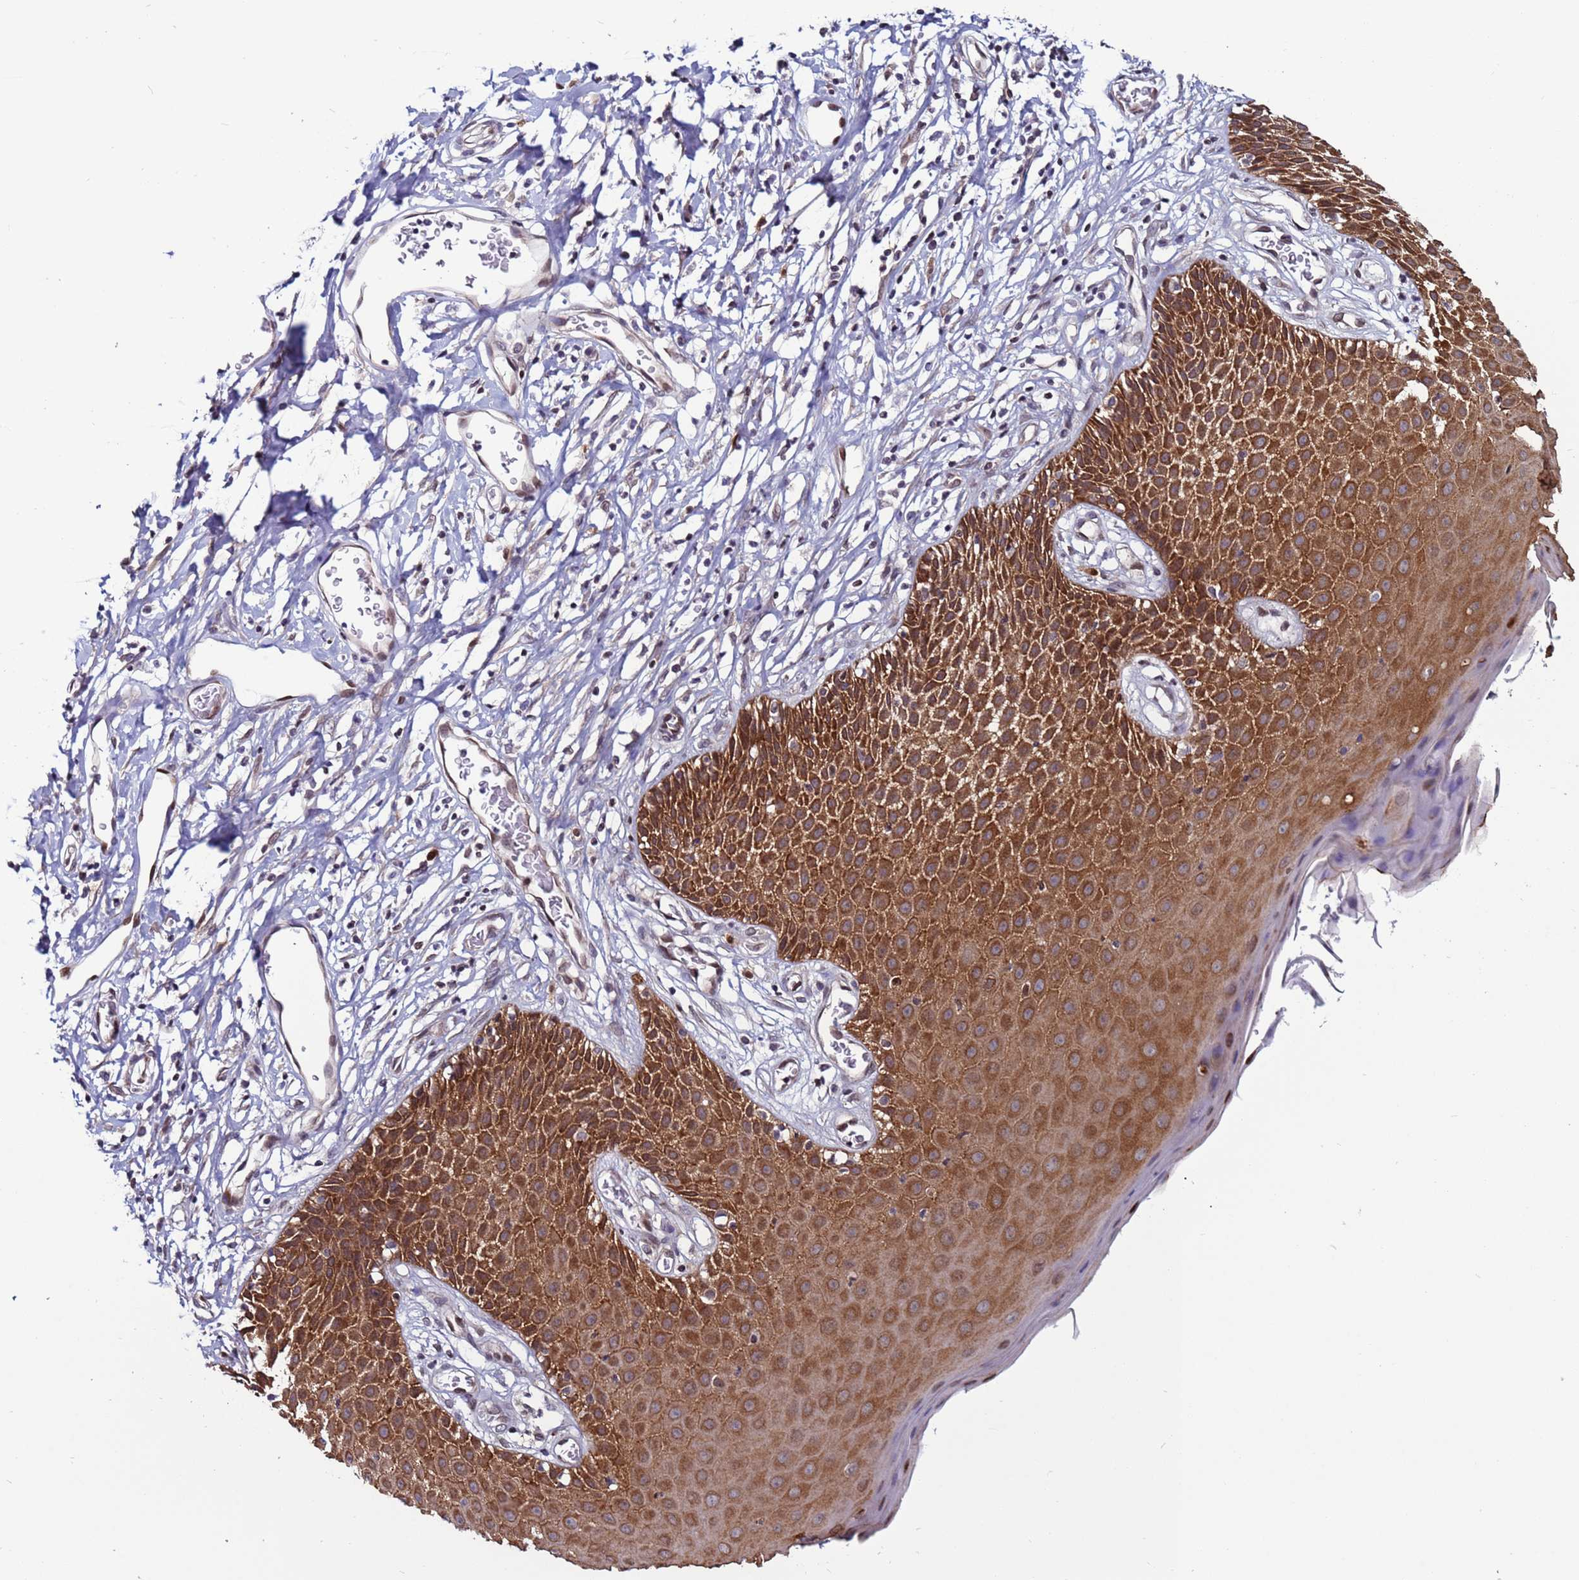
{"staining": {"intensity": "strong", "quantity": ">75%", "location": "cytoplasmic/membranous"}, "tissue": "skin", "cell_type": "Epidermal cells", "image_type": "normal", "snomed": [{"axis": "morphology", "description": "Normal tissue, NOS"}, {"axis": "topography", "description": "Vulva"}], "caption": "IHC photomicrograph of unremarkable skin: human skin stained using immunohistochemistry (IHC) reveals high levels of strong protein expression localized specifically in the cytoplasmic/membranous of epidermal cells, appearing as a cytoplasmic/membranous brown color.", "gene": "TRIM37", "patient": {"sex": "female", "age": 68}}